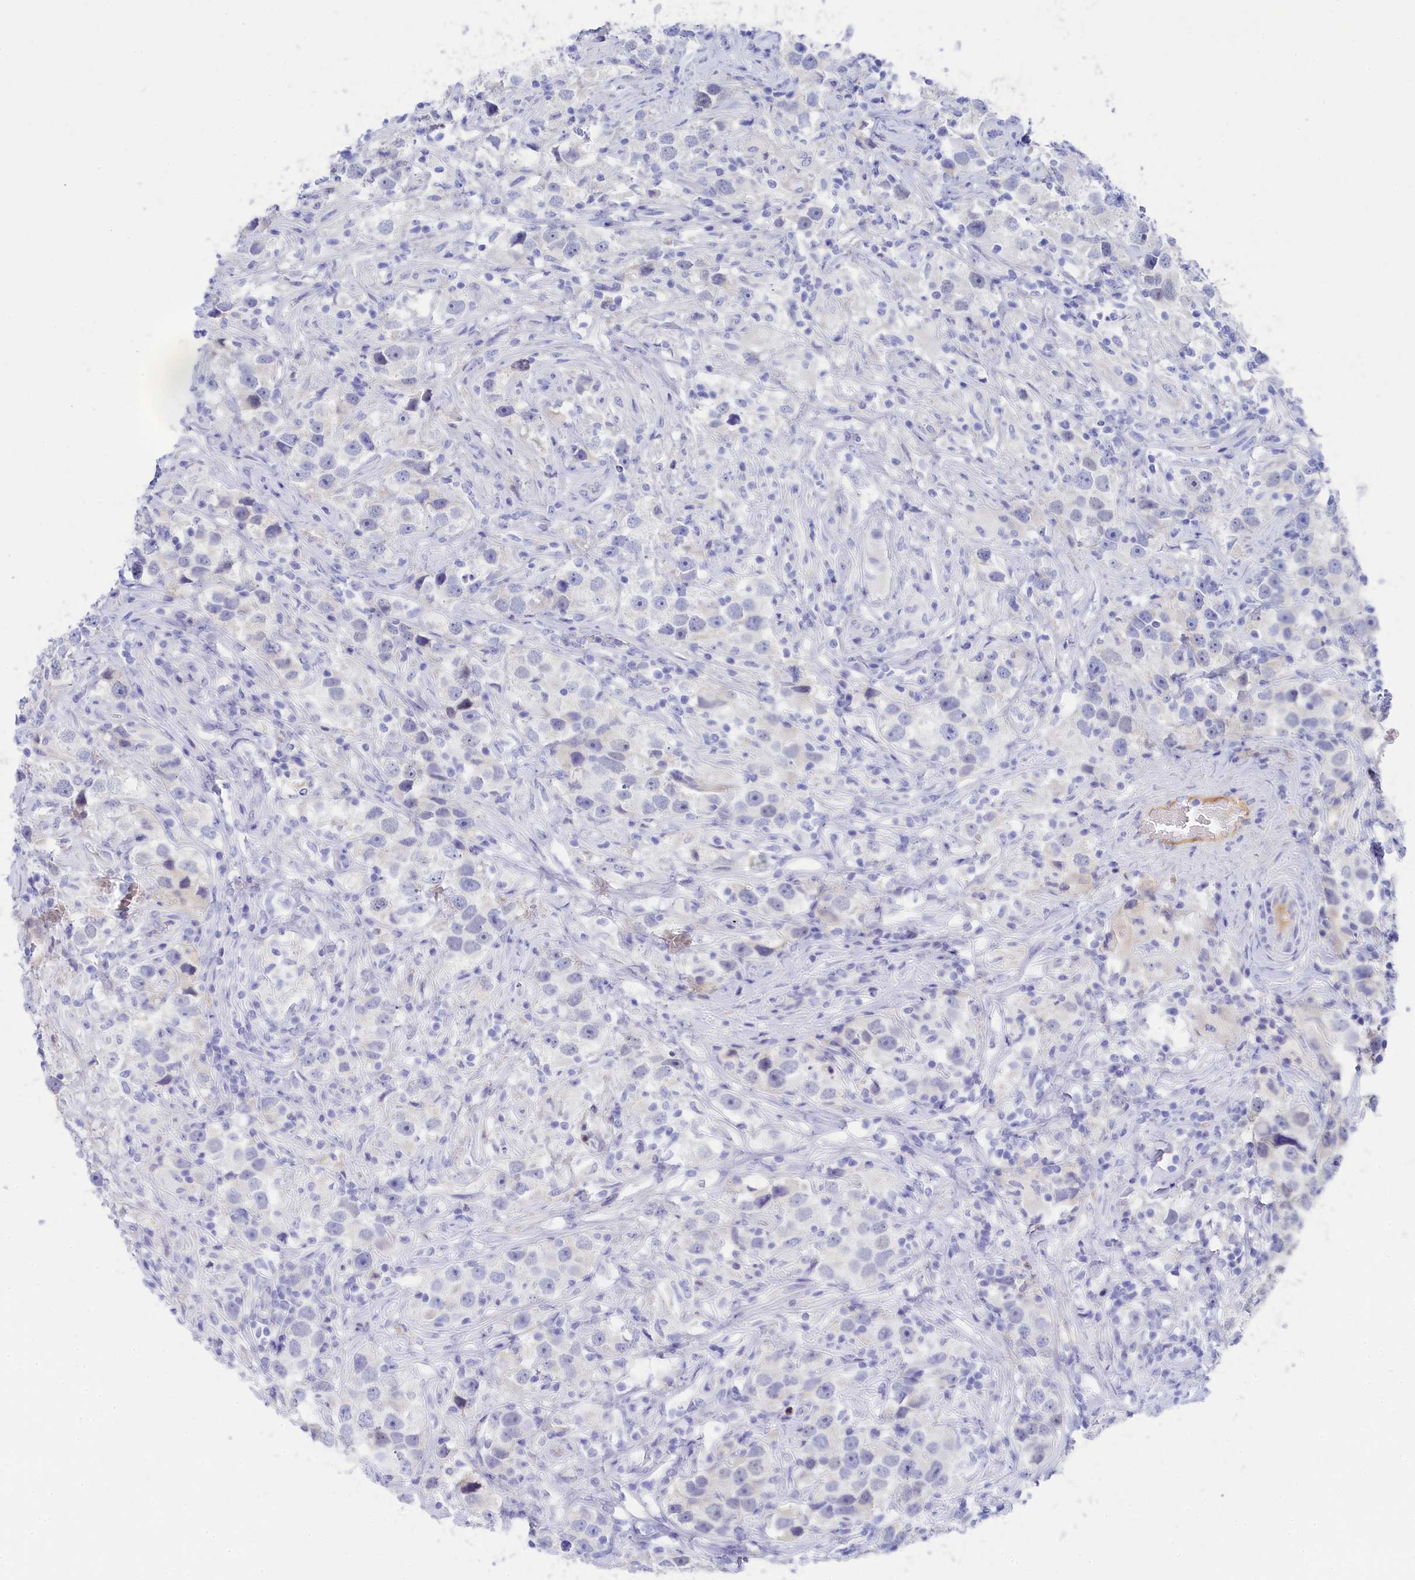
{"staining": {"intensity": "negative", "quantity": "none", "location": "none"}, "tissue": "testis cancer", "cell_type": "Tumor cells", "image_type": "cancer", "snomed": [{"axis": "morphology", "description": "Seminoma, NOS"}, {"axis": "topography", "description": "Testis"}], "caption": "DAB (3,3'-diaminobenzidine) immunohistochemical staining of testis cancer (seminoma) reveals no significant expression in tumor cells.", "gene": "TRIM10", "patient": {"sex": "male", "age": 49}}